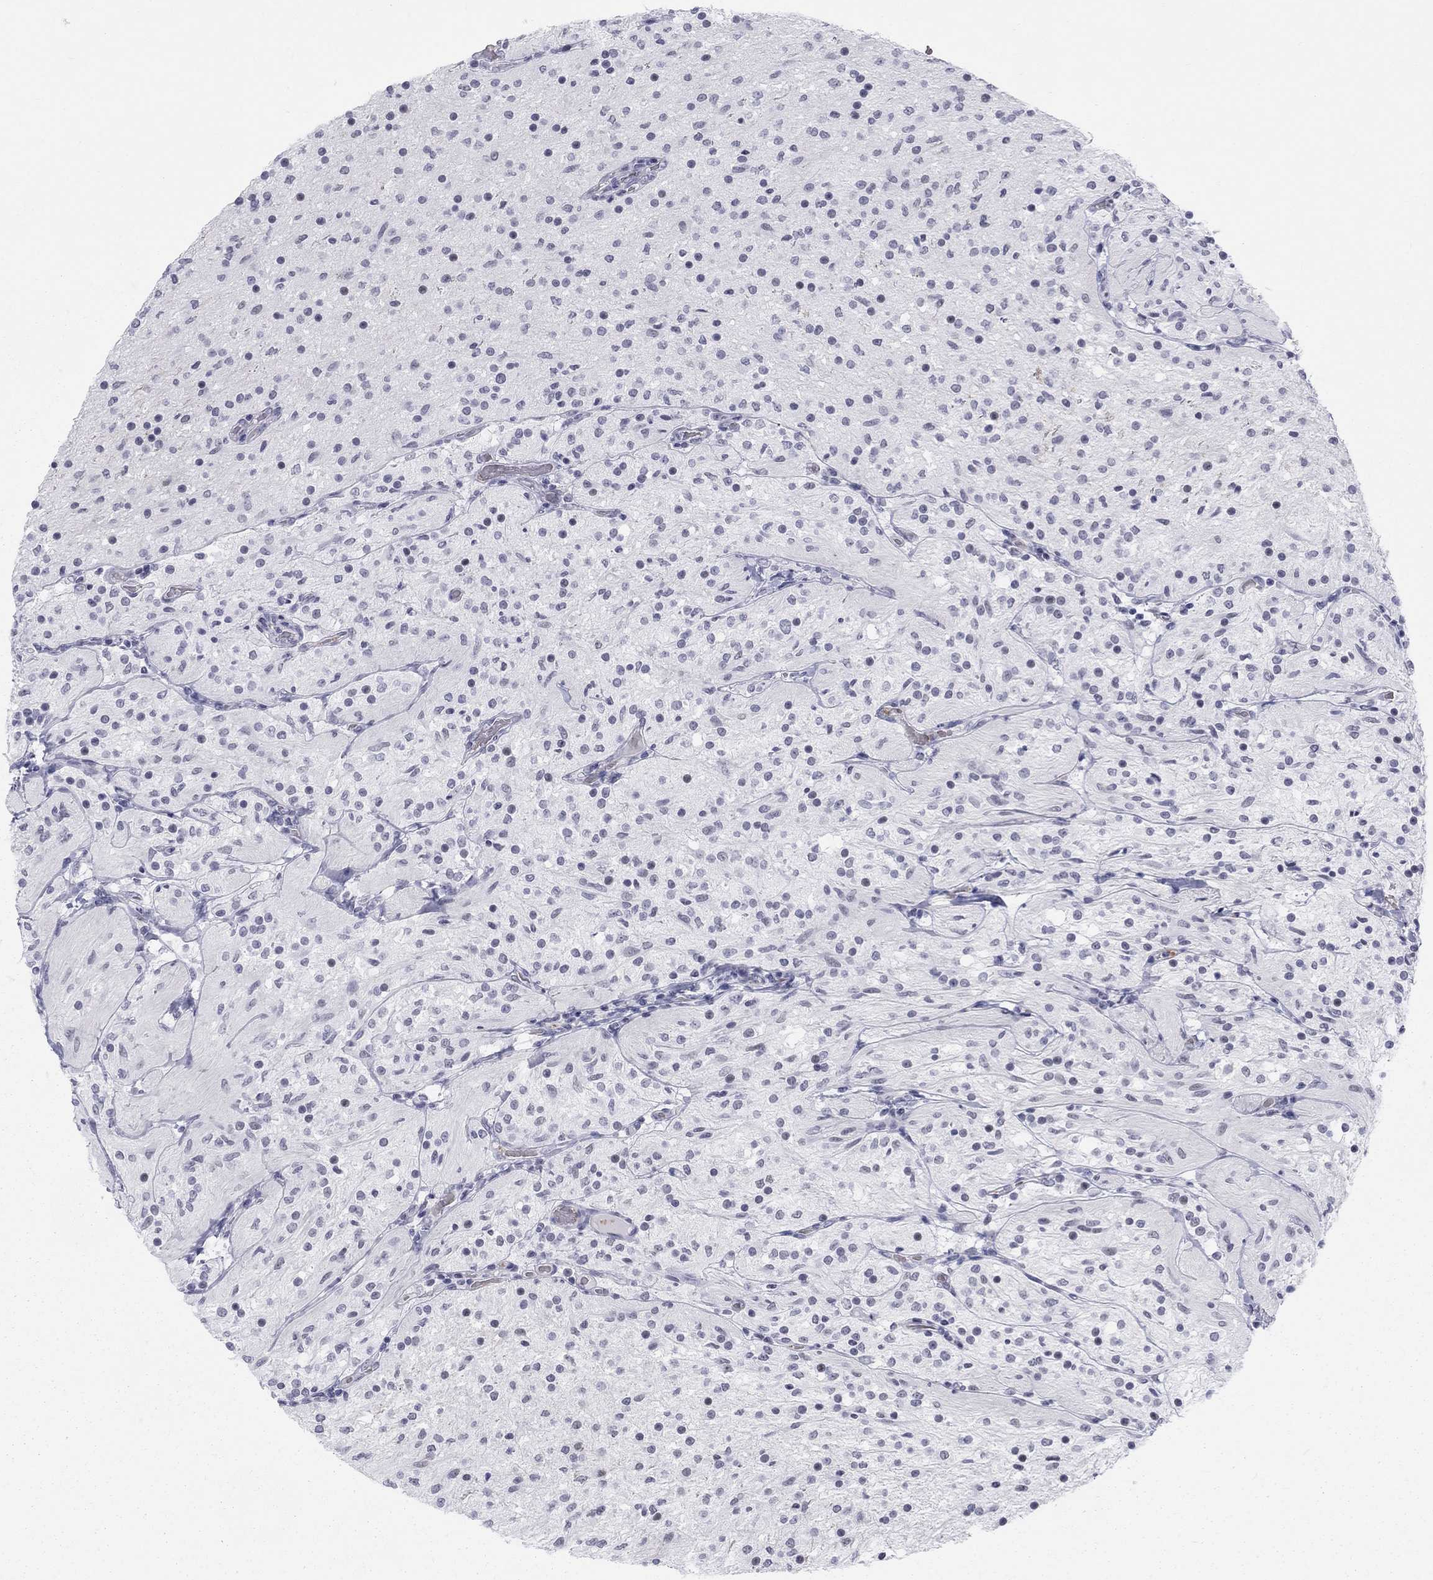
{"staining": {"intensity": "negative", "quantity": "none", "location": "none"}, "tissue": "glioma", "cell_type": "Tumor cells", "image_type": "cancer", "snomed": [{"axis": "morphology", "description": "Glioma, malignant, Low grade"}, {"axis": "topography", "description": "Brain"}], "caption": "High power microscopy micrograph of an immunohistochemistry (IHC) photomicrograph of glioma, revealing no significant expression in tumor cells. The staining is performed using DAB (3,3'-diaminobenzidine) brown chromogen with nuclei counter-stained in using hematoxylin.", "gene": "DMTN", "patient": {"sex": "male", "age": 3}}